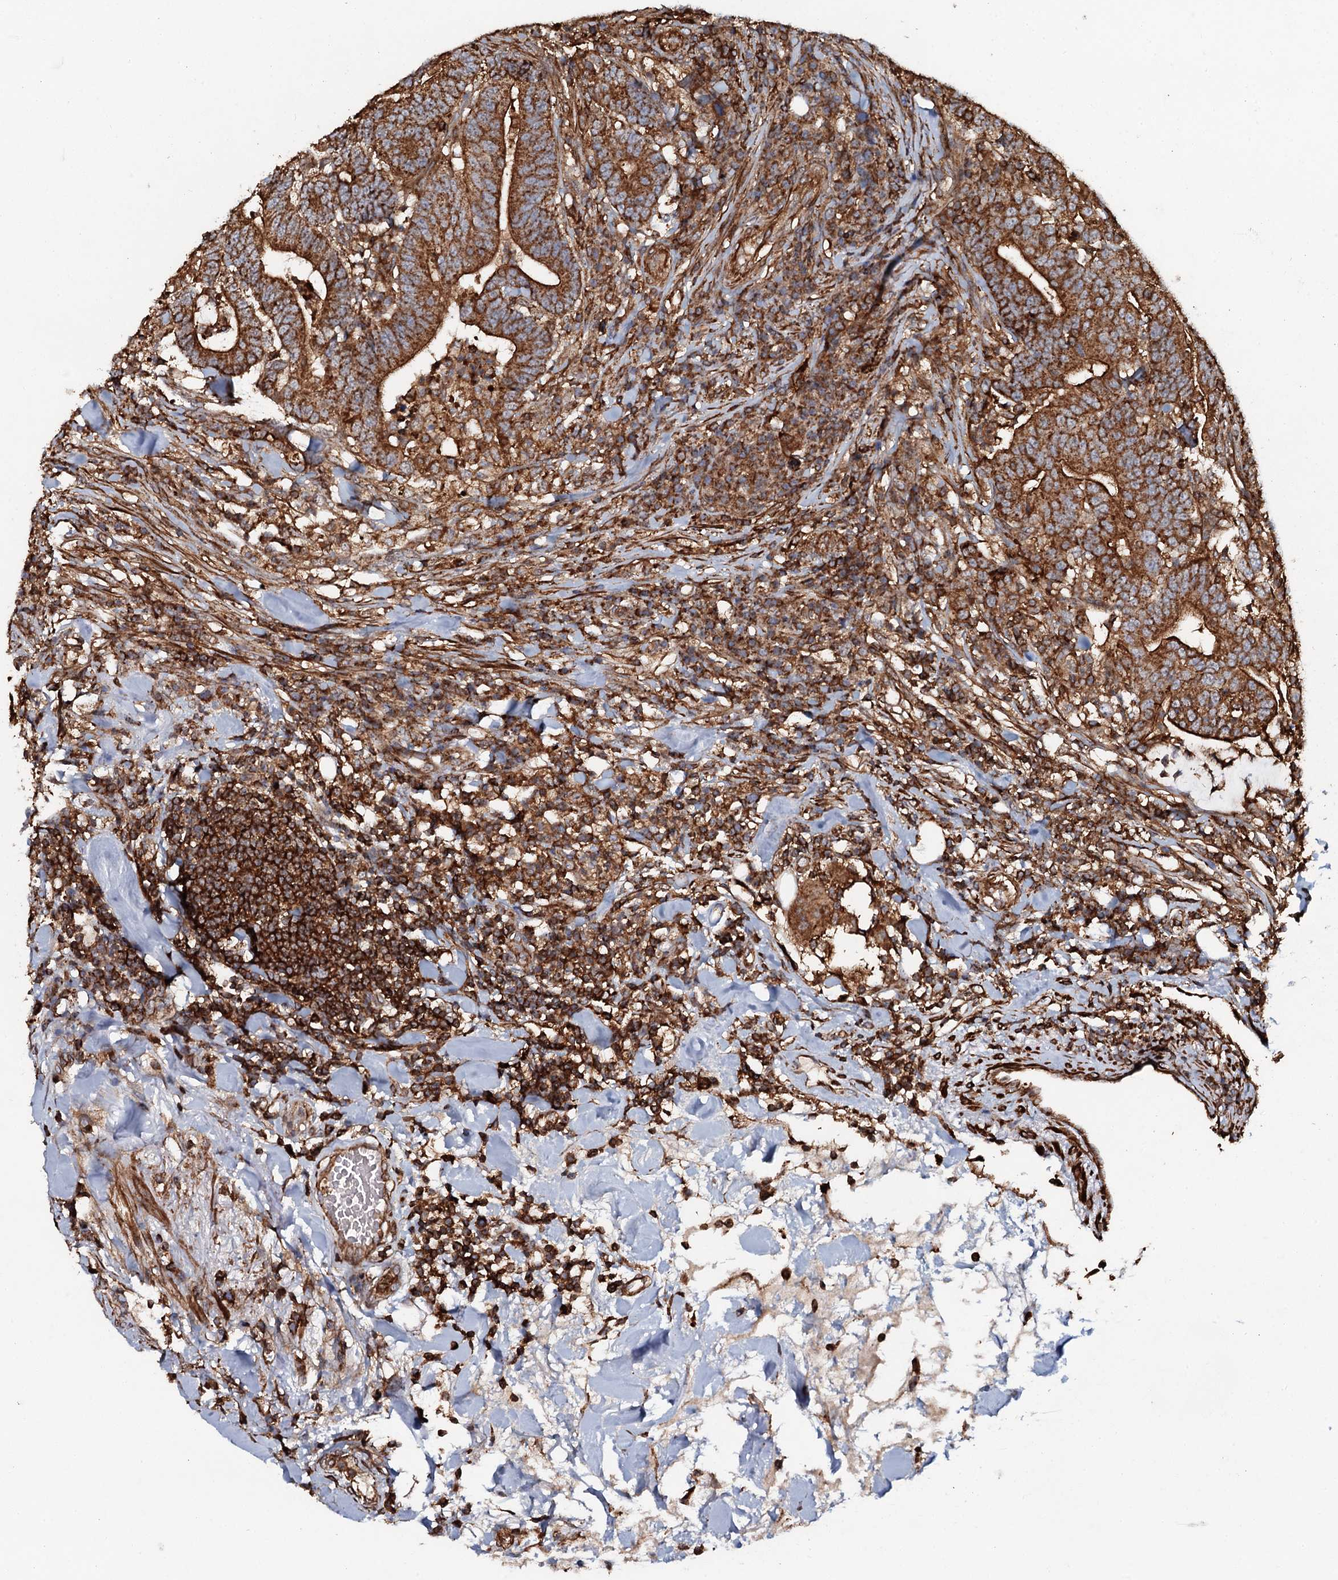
{"staining": {"intensity": "strong", "quantity": ">75%", "location": "cytoplasmic/membranous"}, "tissue": "colorectal cancer", "cell_type": "Tumor cells", "image_type": "cancer", "snomed": [{"axis": "morphology", "description": "Adenocarcinoma, NOS"}, {"axis": "topography", "description": "Colon"}], "caption": "Immunohistochemistry (DAB) staining of colorectal cancer displays strong cytoplasmic/membranous protein staining in about >75% of tumor cells.", "gene": "VWA8", "patient": {"sex": "female", "age": 66}}